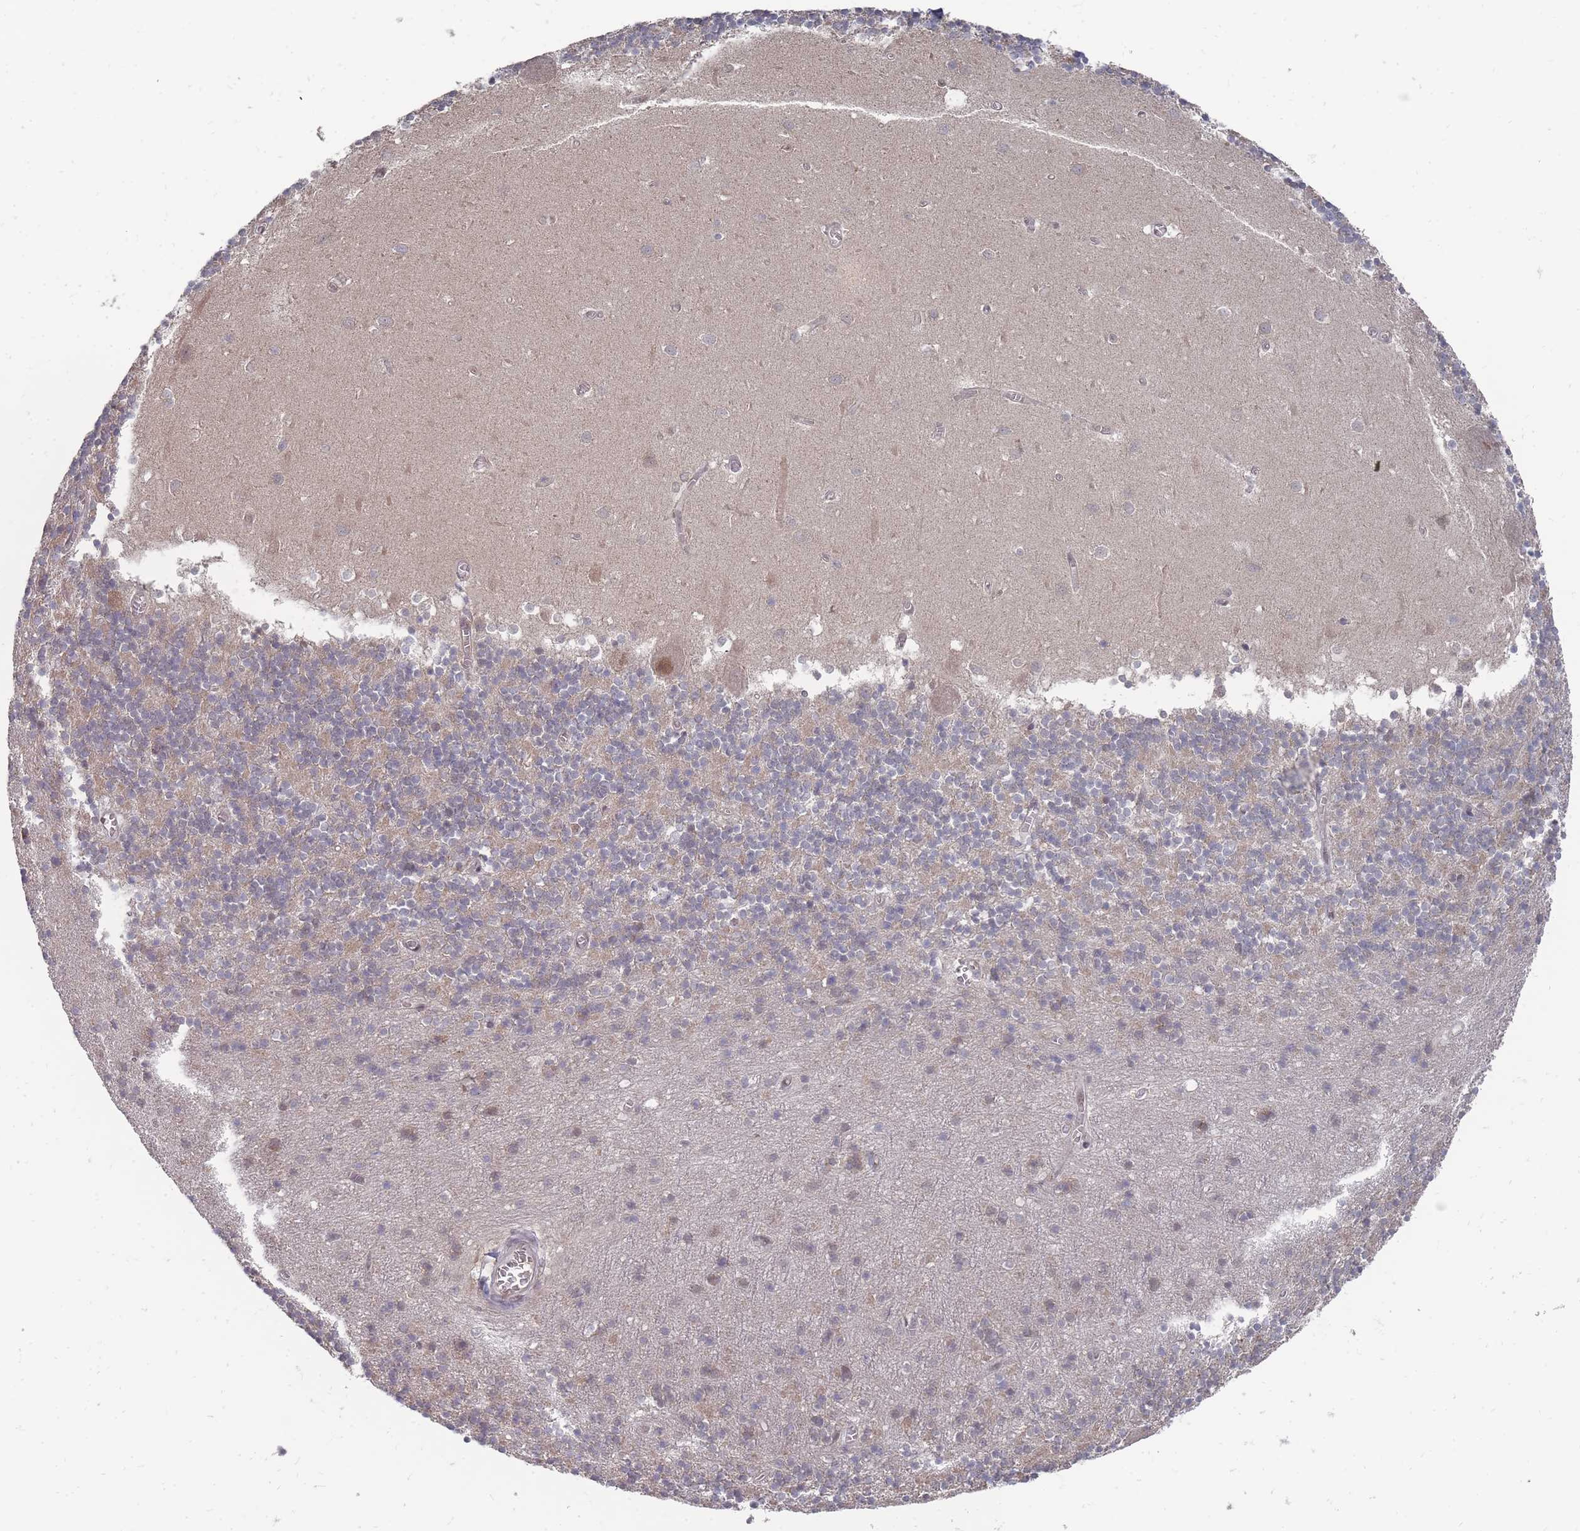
{"staining": {"intensity": "weak", "quantity": "25%-75%", "location": "cytoplasmic/membranous"}, "tissue": "cerebellum", "cell_type": "Cells in granular layer", "image_type": "normal", "snomed": [{"axis": "morphology", "description": "Normal tissue, NOS"}, {"axis": "topography", "description": "Cerebellum"}], "caption": "Approximately 25%-75% of cells in granular layer in normal human cerebellum demonstrate weak cytoplasmic/membranous protein positivity as visualized by brown immunohistochemical staining.", "gene": "NKD1", "patient": {"sex": "male", "age": 54}}